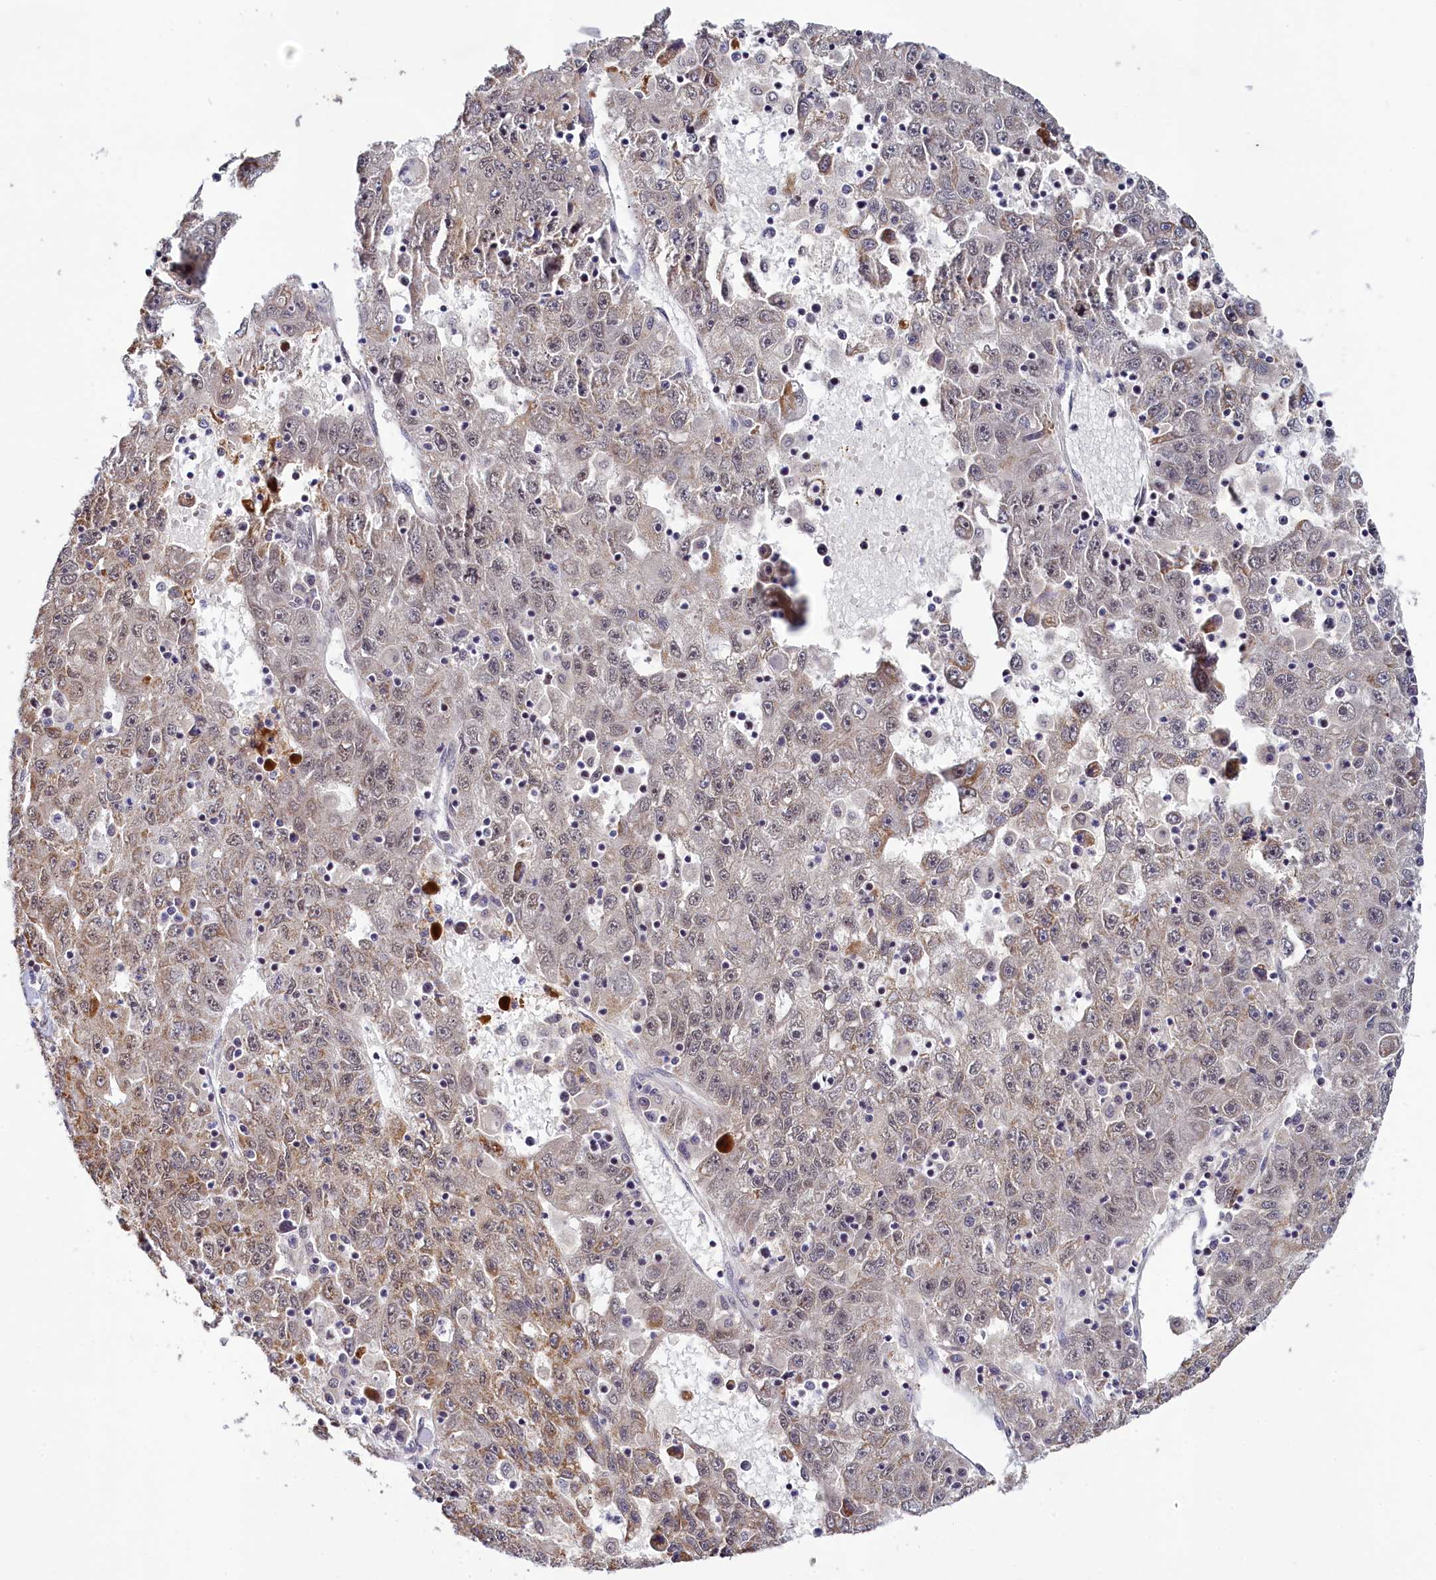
{"staining": {"intensity": "moderate", "quantity": "<25%", "location": "cytoplasmic/membranous"}, "tissue": "liver cancer", "cell_type": "Tumor cells", "image_type": "cancer", "snomed": [{"axis": "morphology", "description": "Carcinoma, Hepatocellular, NOS"}, {"axis": "topography", "description": "Liver"}], "caption": "Hepatocellular carcinoma (liver) stained with a brown dye exhibits moderate cytoplasmic/membranous positive positivity in about <25% of tumor cells.", "gene": "PPHLN1", "patient": {"sex": "male", "age": 49}}